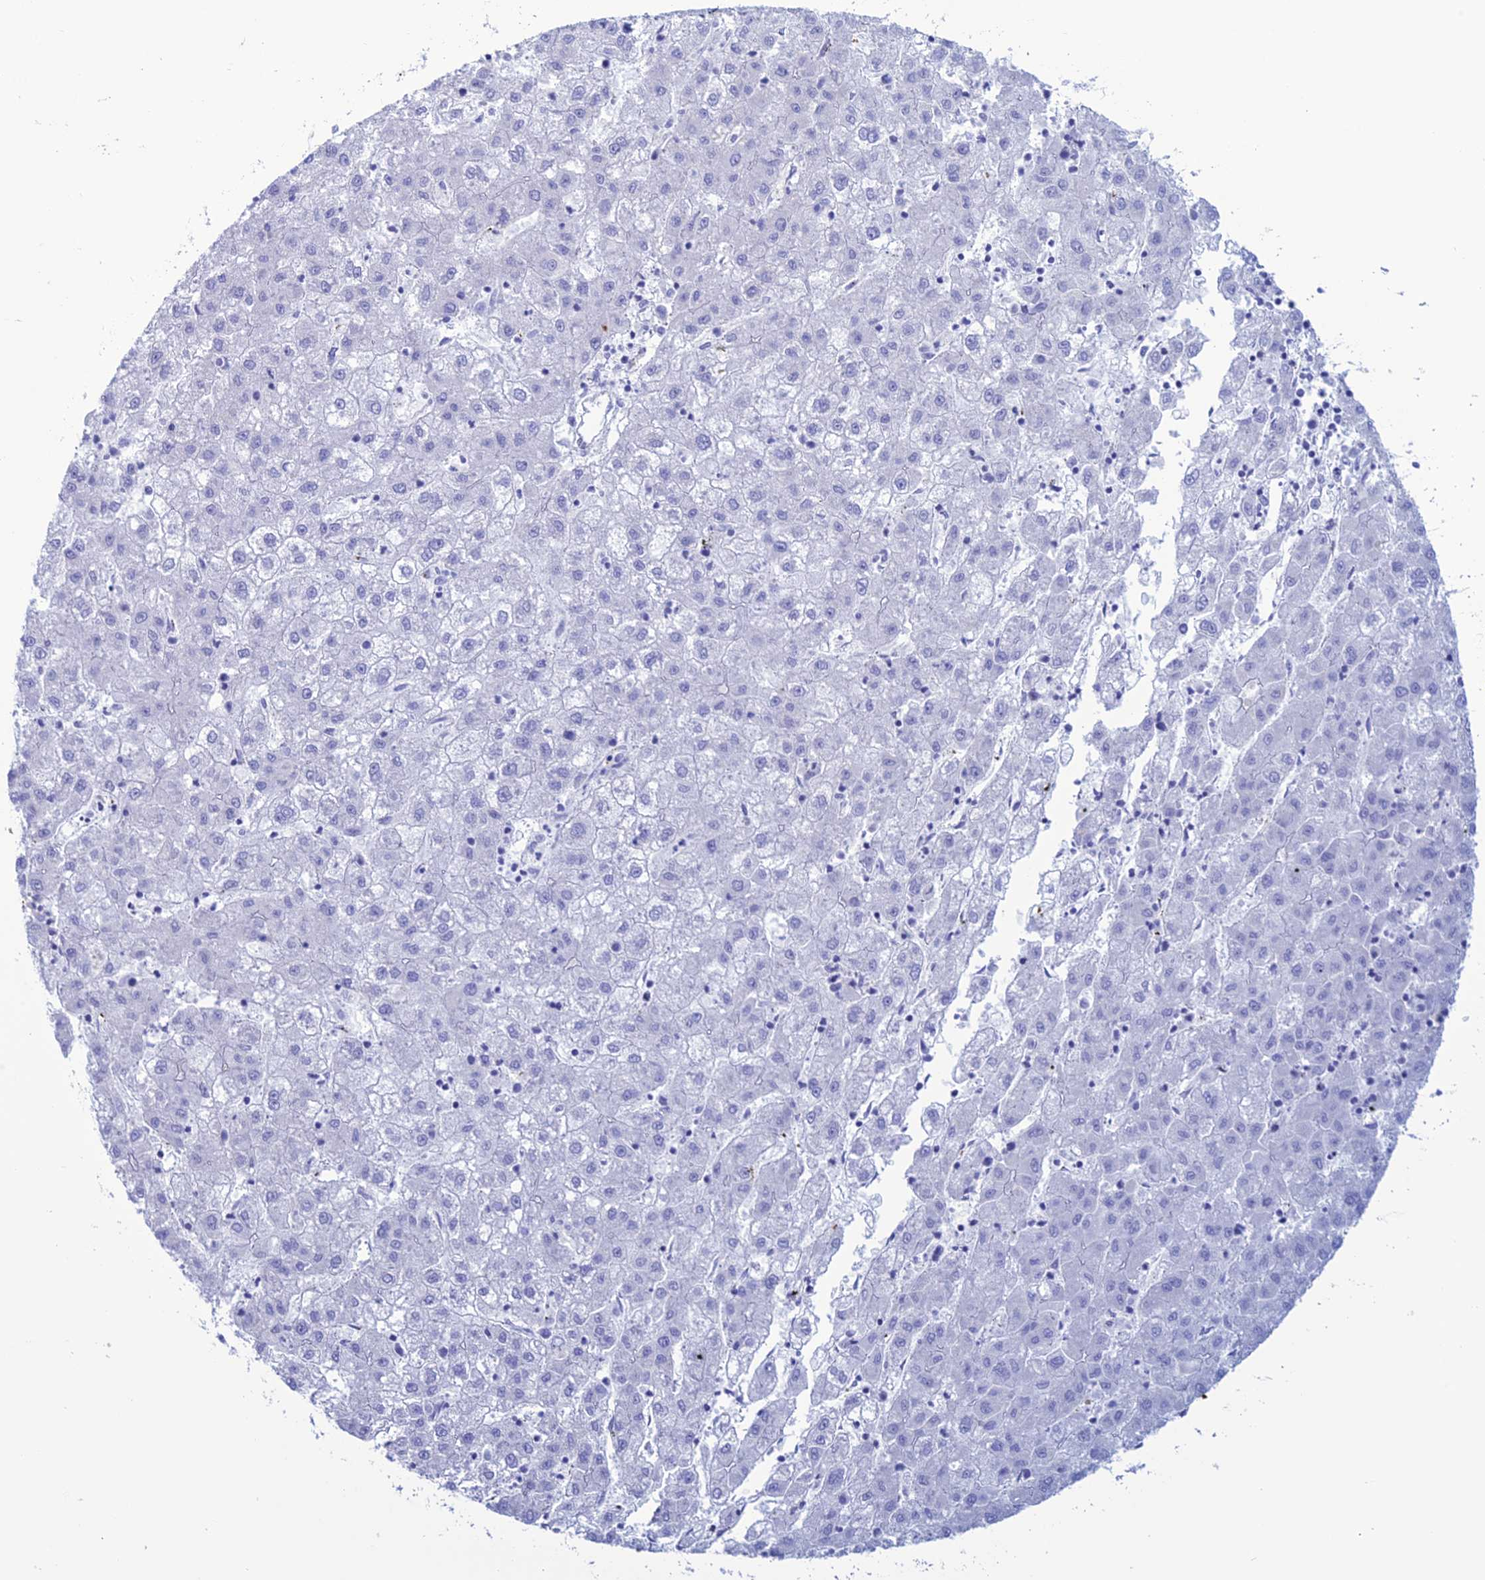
{"staining": {"intensity": "negative", "quantity": "none", "location": "none"}, "tissue": "liver cancer", "cell_type": "Tumor cells", "image_type": "cancer", "snomed": [{"axis": "morphology", "description": "Carcinoma, Hepatocellular, NOS"}, {"axis": "topography", "description": "Liver"}], "caption": "Liver hepatocellular carcinoma stained for a protein using immunohistochemistry (IHC) exhibits no expression tumor cells.", "gene": "CDC42EP5", "patient": {"sex": "male", "age": 72}}